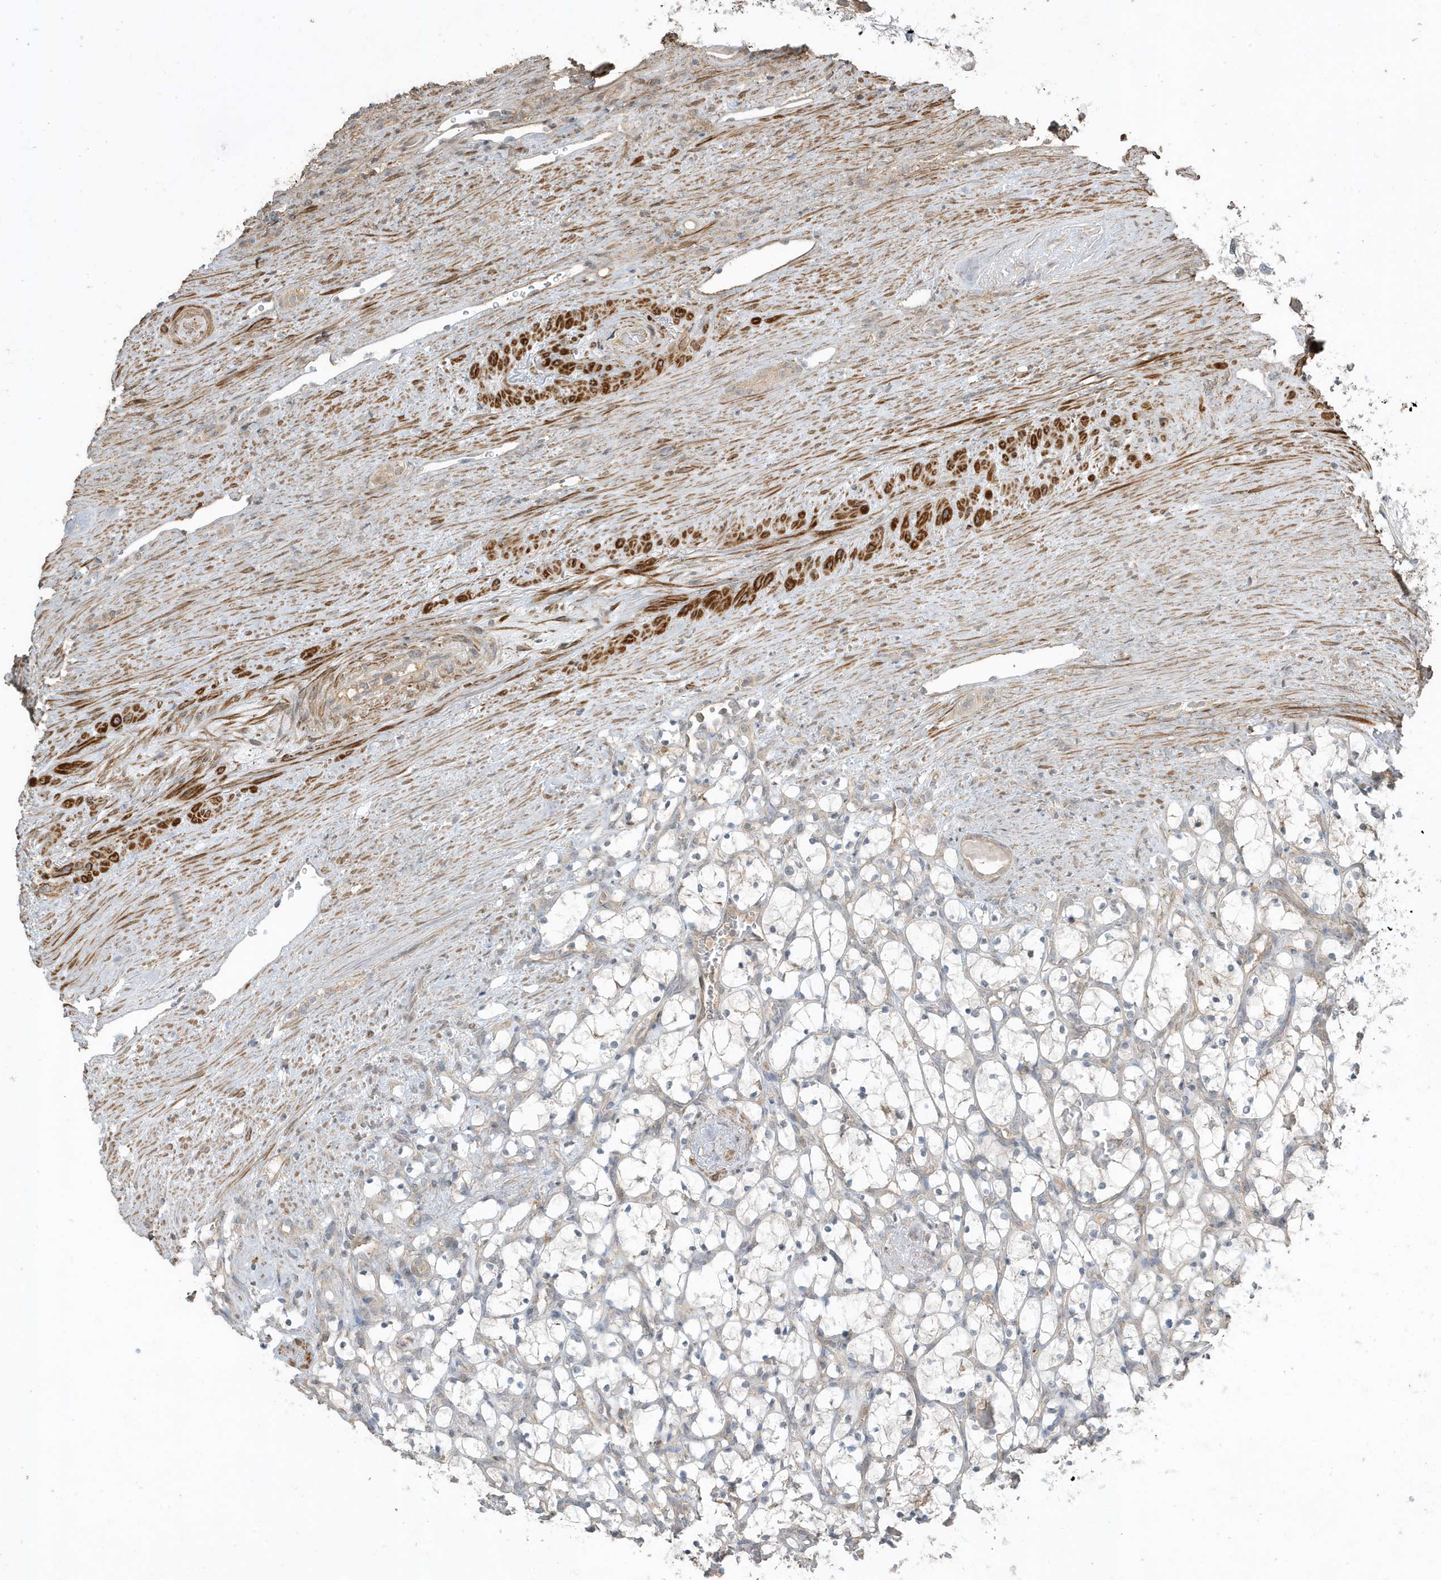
{"staining": {"intensity": "negative", "quantity": "none", "location": "none"}, "tissue": "renal cancer", "cell_type": "Tumor cells", "image_type": "cancer", "snomed": [{"axis": "morphology", "description": "Adenocarcinoma, NOS"}, {"axis": "topography", "description": "Kidney"}], "caption": "IHC photomicrograph of human renal cancer stained for a protein (brown), which exhibits no staining in tumor cells. The staining was performed using DAB to visualize the protein expression in brown, while the nuclei were stained in blue with hematoxylin (Magnification: 20x).", "gene": "PRRT3", "patient": {"sex": "female", "age": 69}}